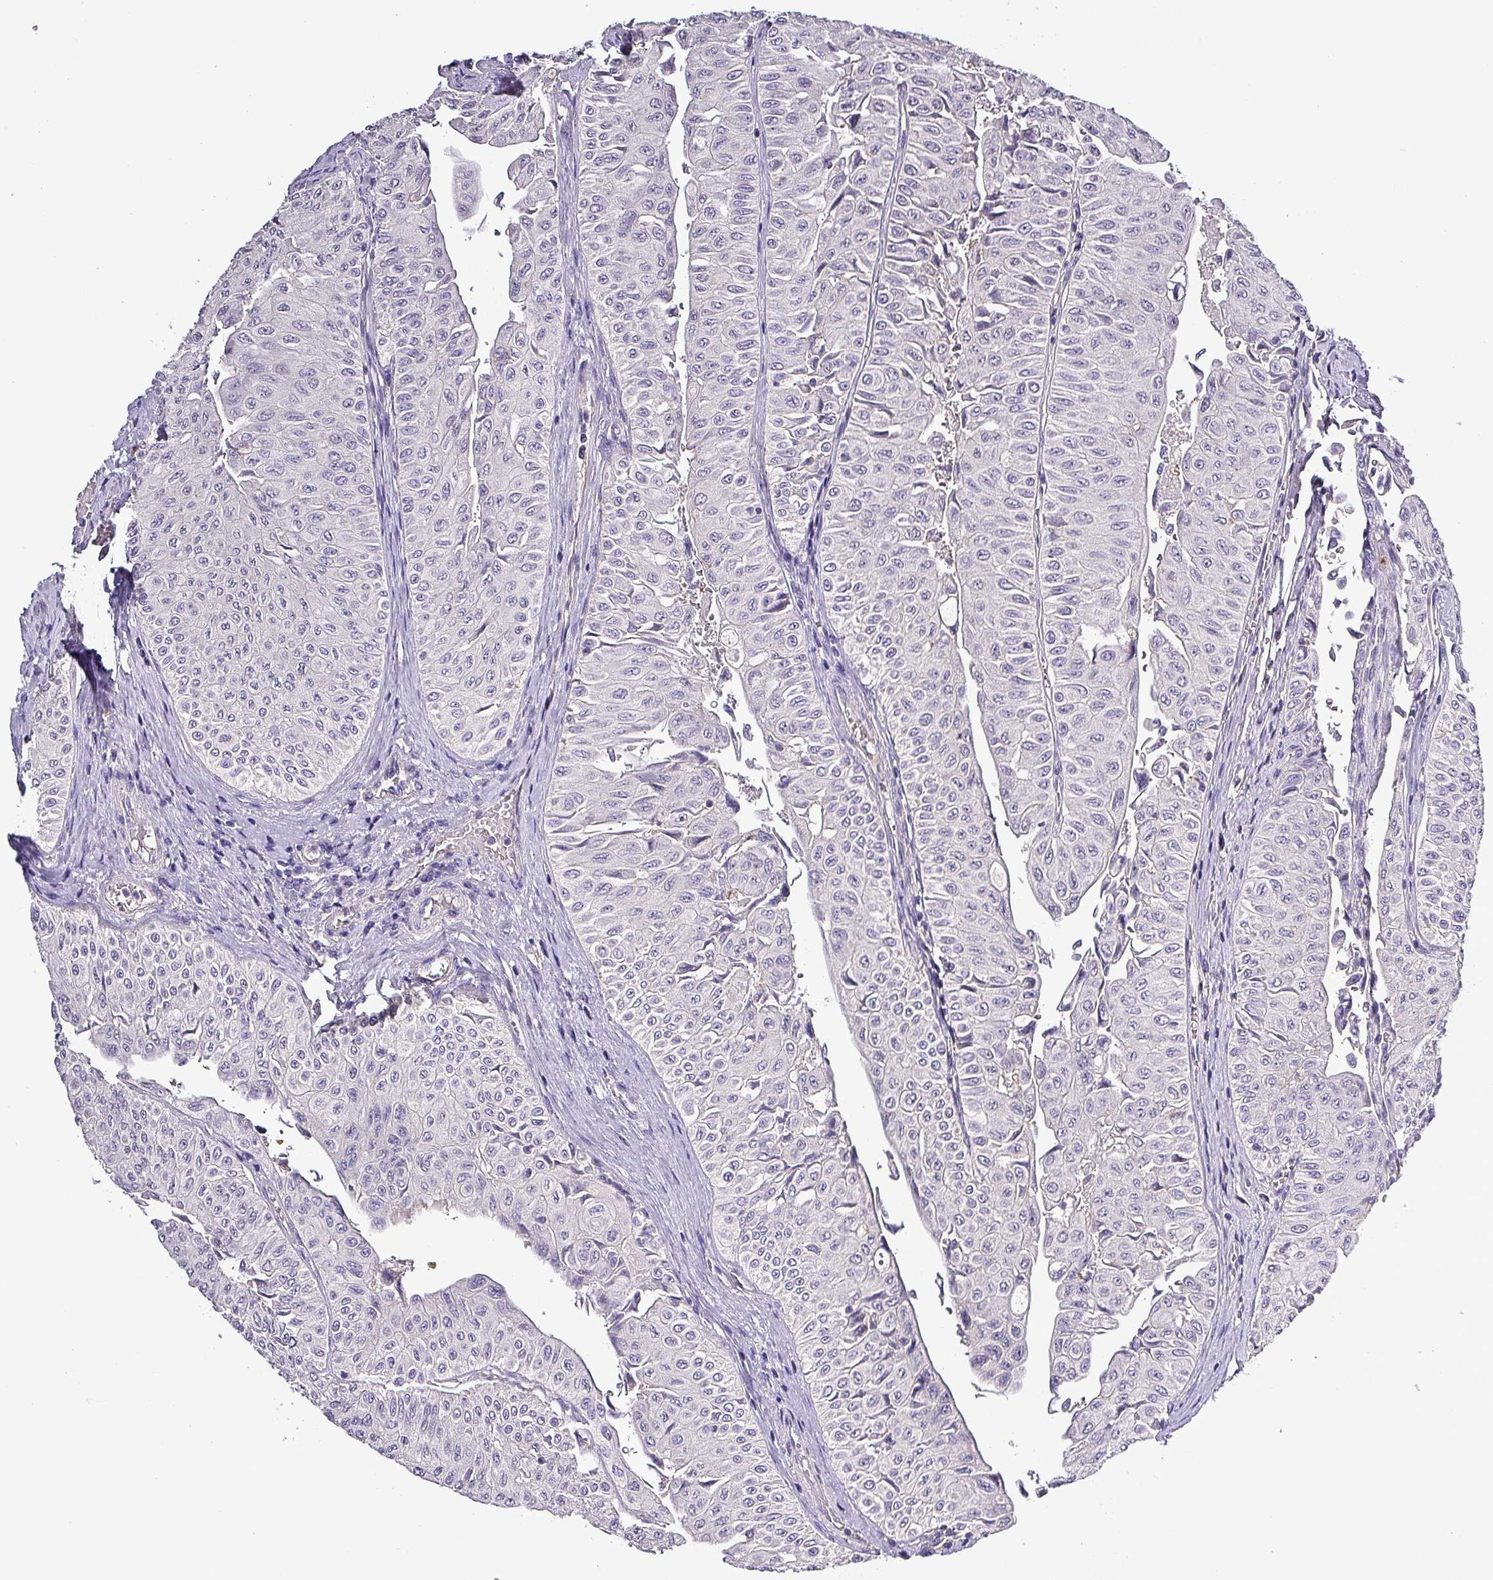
{"staining": {"intensity": "negative", "quantity": "none", "location": "none"}, "tissue": "urothelial cancer", "cell_type": "Tumor cells", "image_type": "cancer", "snomed": [{"axis": "morphology", "description": "Urothelial carcinoma, NOS"}, {"axis": "topography", "description": "Urinary bladder"}], "caption": "A micrograph of transitional cell carcinoma stained for a protein displays no brown staining in tumor cells.", "gene": "HTRA4", "patient": {"sex": "male", "age": 59}}